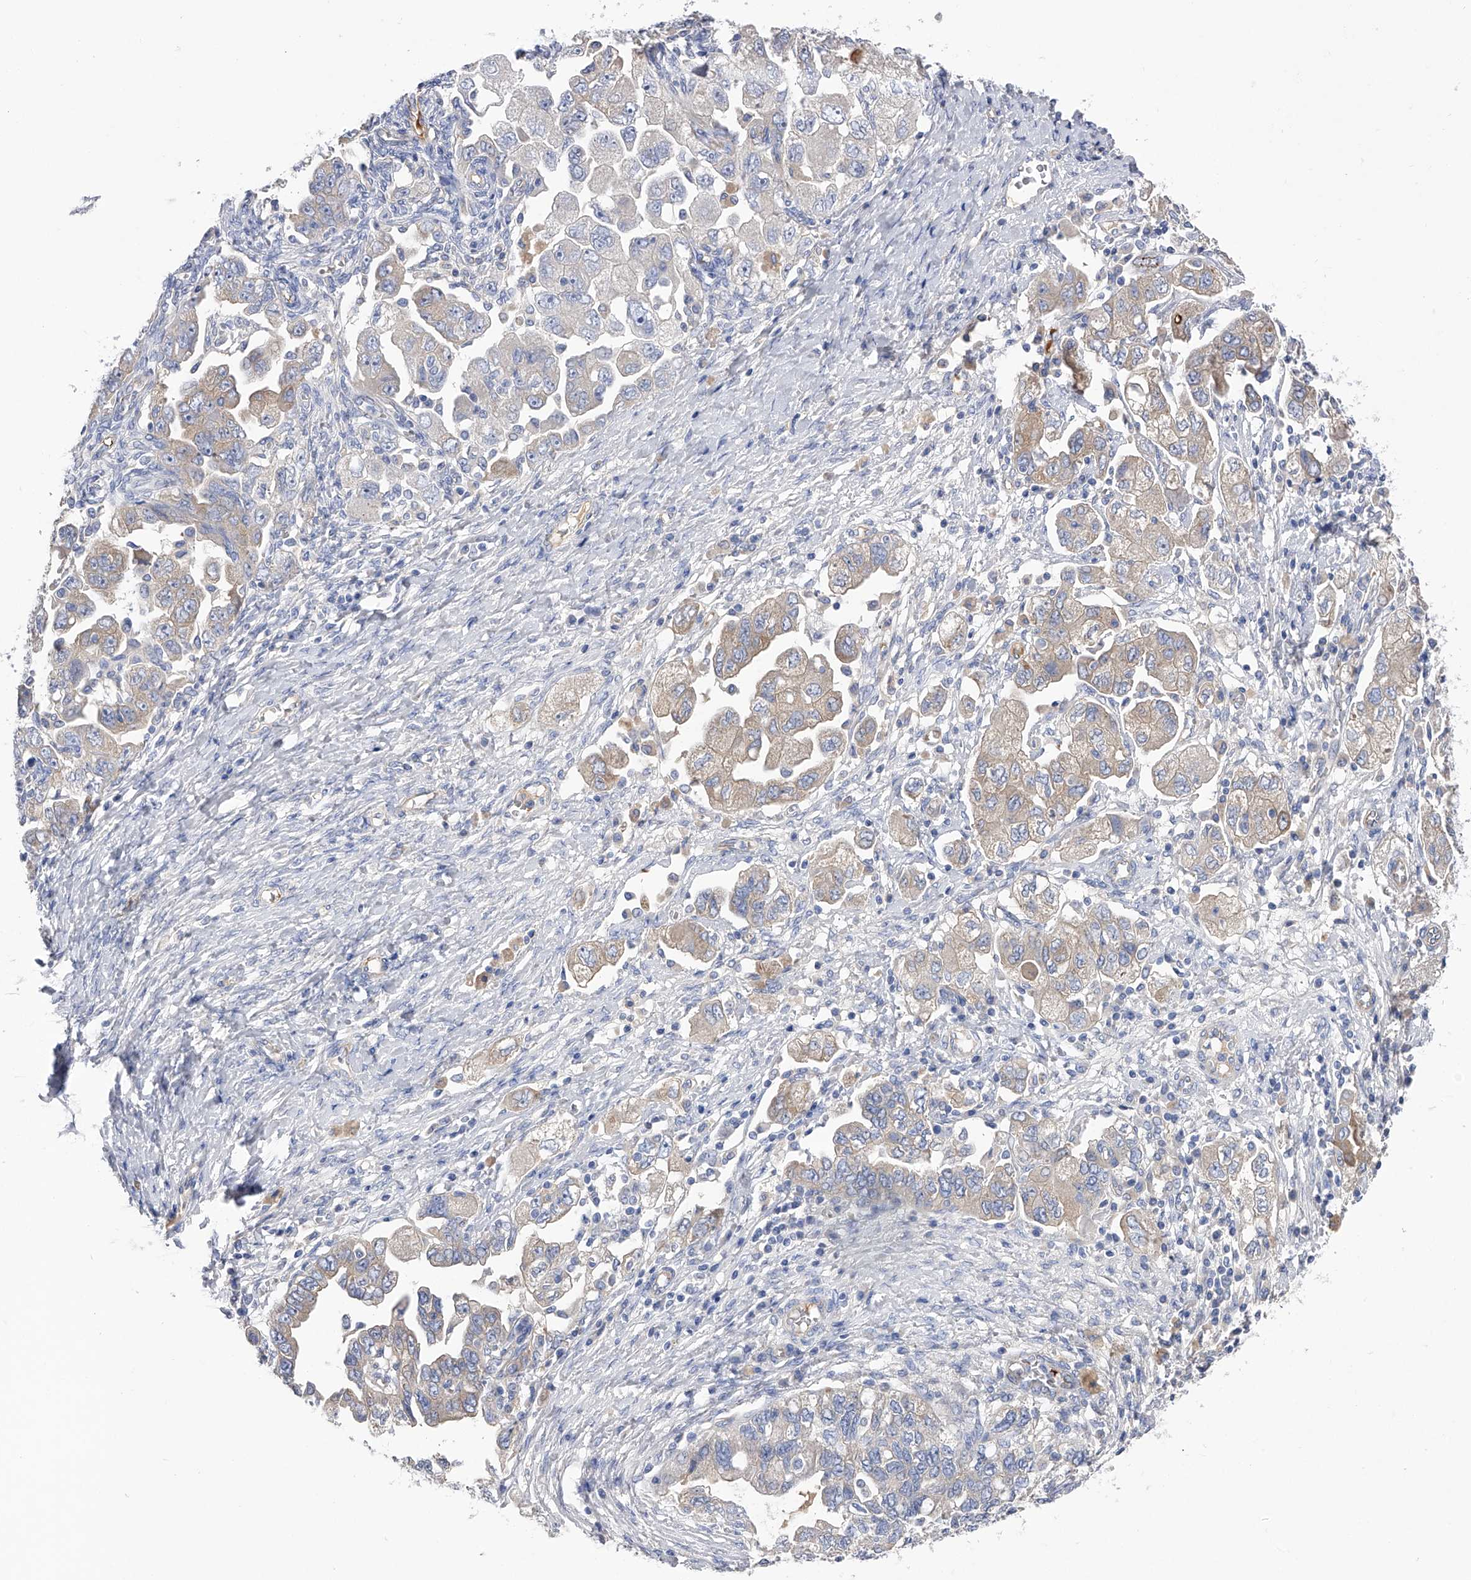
{"staining": {"intensity": "weak", "quantity": "25%-75%", "location": "cytoplasmic/membranous"}, "tissue": "ovarian cancer", "cell_type": "Tumor cells", "image_type": "cancer", "snomed": [{"axis": "morphology", "description": "Carcinoma, NOS"}, {"axis": "morphology", "description": "Cystadenocarcinoma, serous, NOS"}, {"axis": "topography", "description": "Ovary"}], "caption": "High-magnification brightfield microscopy of ovarian serous cystadenocarcinoma stained with DAB (3,3'-diaminobenzidine) (brown) and counterstained with hematoxylin (blue). tumor cells exhibit weak cytoplasmic/membranous expression is appreciated in about25%-75% of cells. (DAB (3,3'-diaminobenzidine) IHC, brown staining for protein, blue staining for nuclei).", "gene": "RWDD2A", "patient": {"sex": "female", "age": 69}}